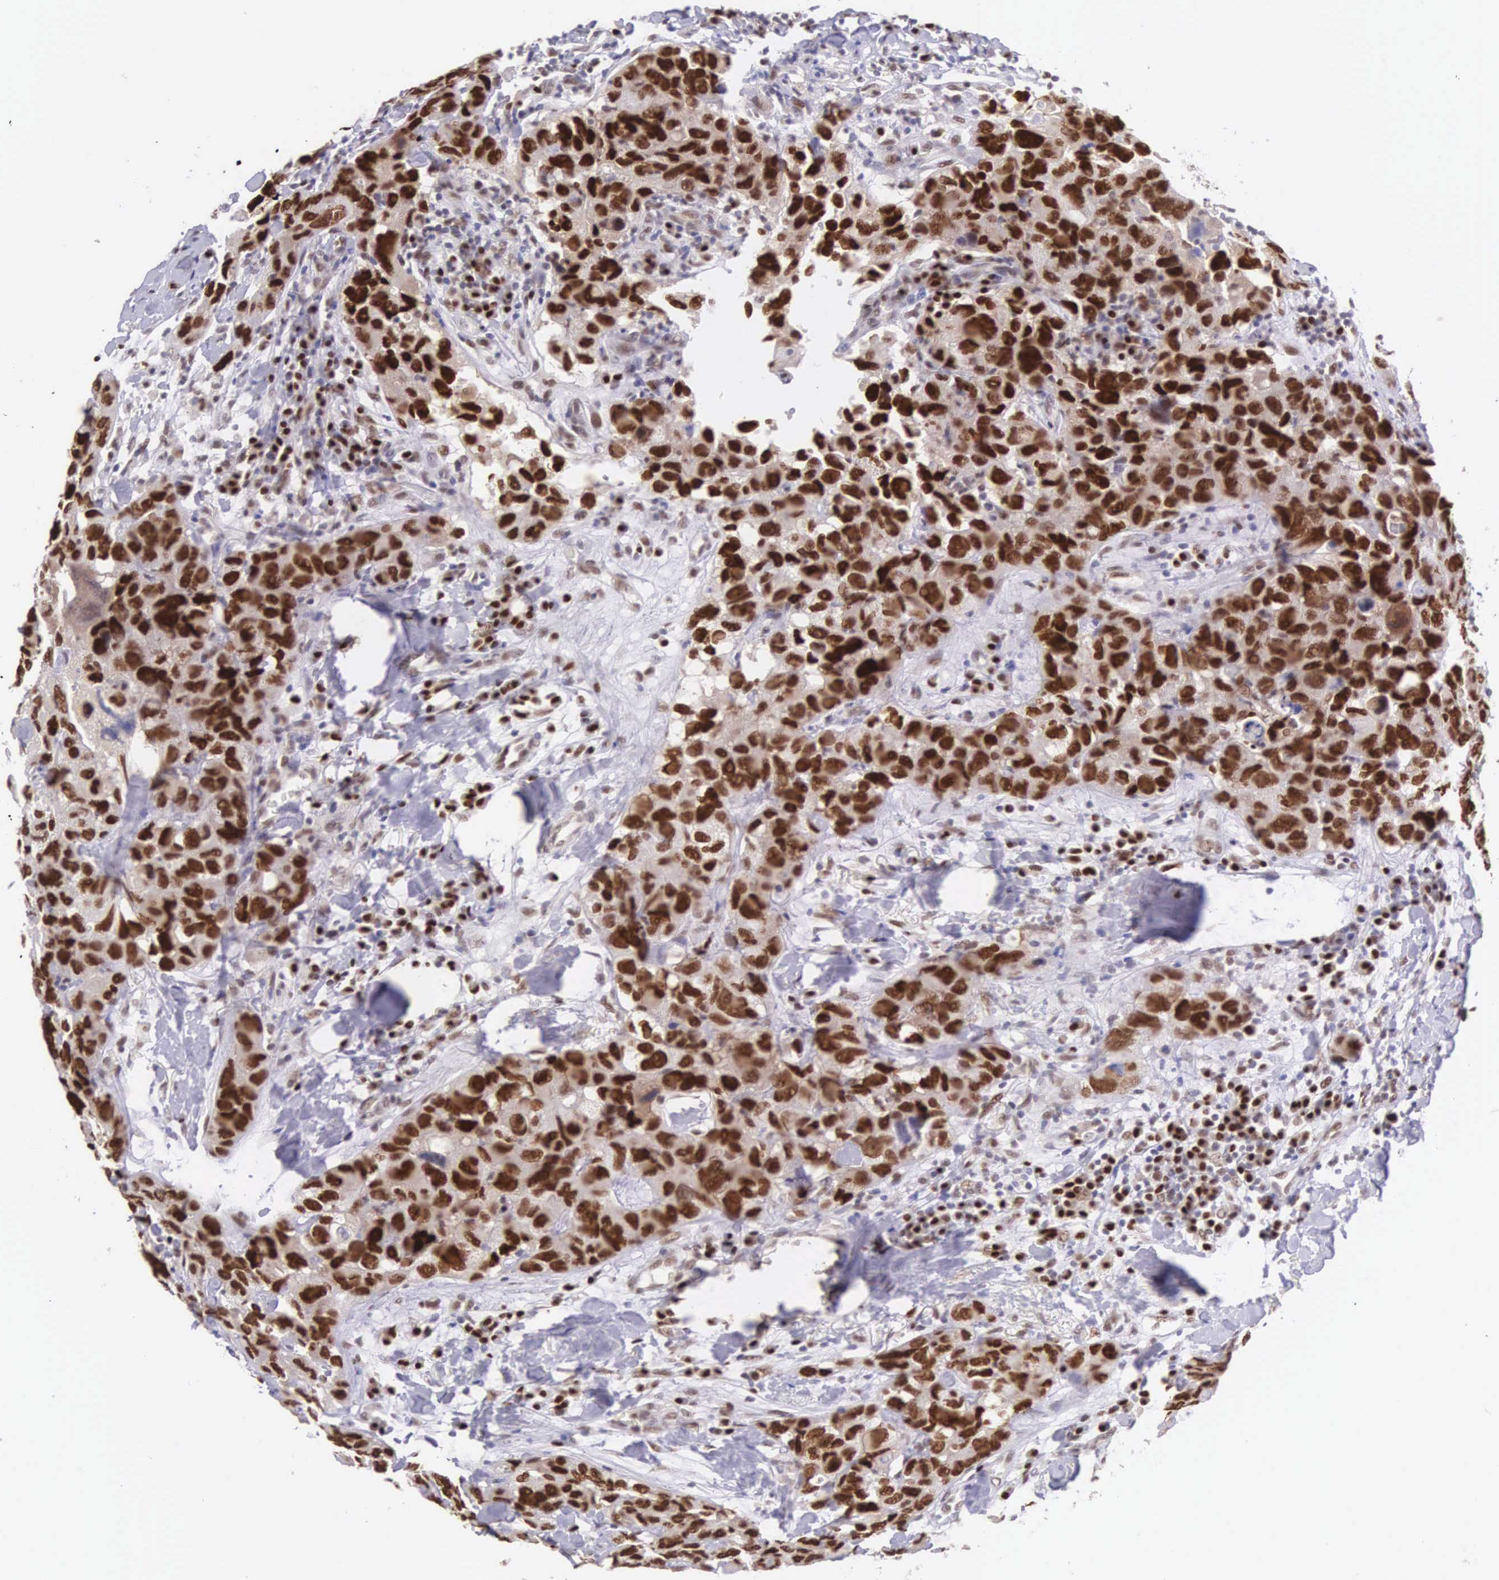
{"staining": {"intensity": "strong", "quantity": ">75%", "location": "nuclear"}, "tissue": "breast cancer", "cell_type": "Tumor cells", "image_type": "cancer", "snomed": [{"axis": "morphology", "description": "Duct carcinoma"}, {"axis": "topography", "description": "Breast"}], "caption": "Breast cancer tissue shows strong nuclear expression in approximately >75% of tumor cells", "gene": "CCDC117", "patient": {"sex": "female", "age": 91}}